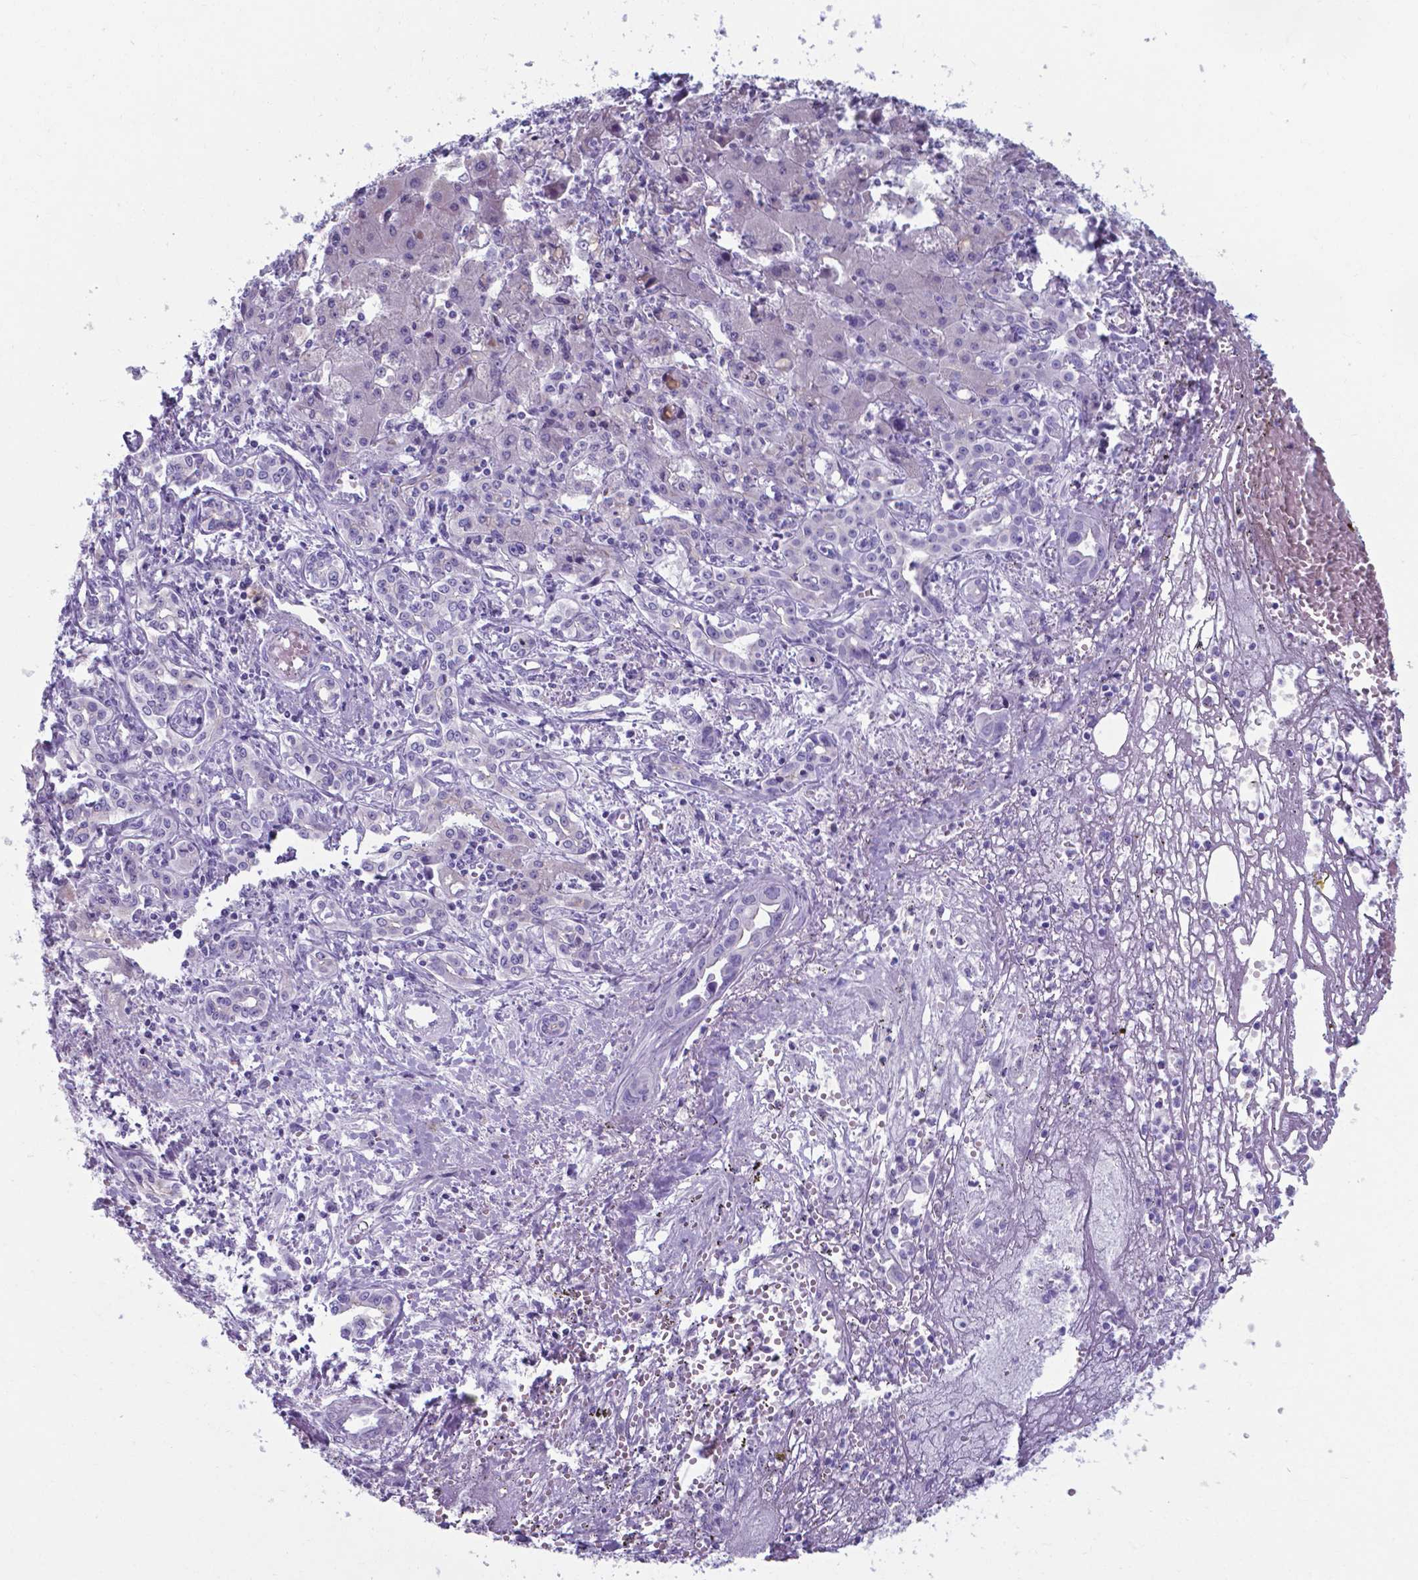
{"staining": {"intensity": "negative", "quantity": "none", "location": "none"}, "tissue": "liver cancer", "cell_type": "Tumor cells", "image_type": "cancer", "snomed": [{"axis": "morphology", "description": "Cholangiocarcinoma"}, {"axis": "topography", "description": "Liver"}], "caption": "IHC image of liver cancer (cholangiocarcinoma) stained for a protein (brown), which displays no positivity in tumor cells.", "gene": "AP5B1", "patient": {"sex": "female", "age": 64}}